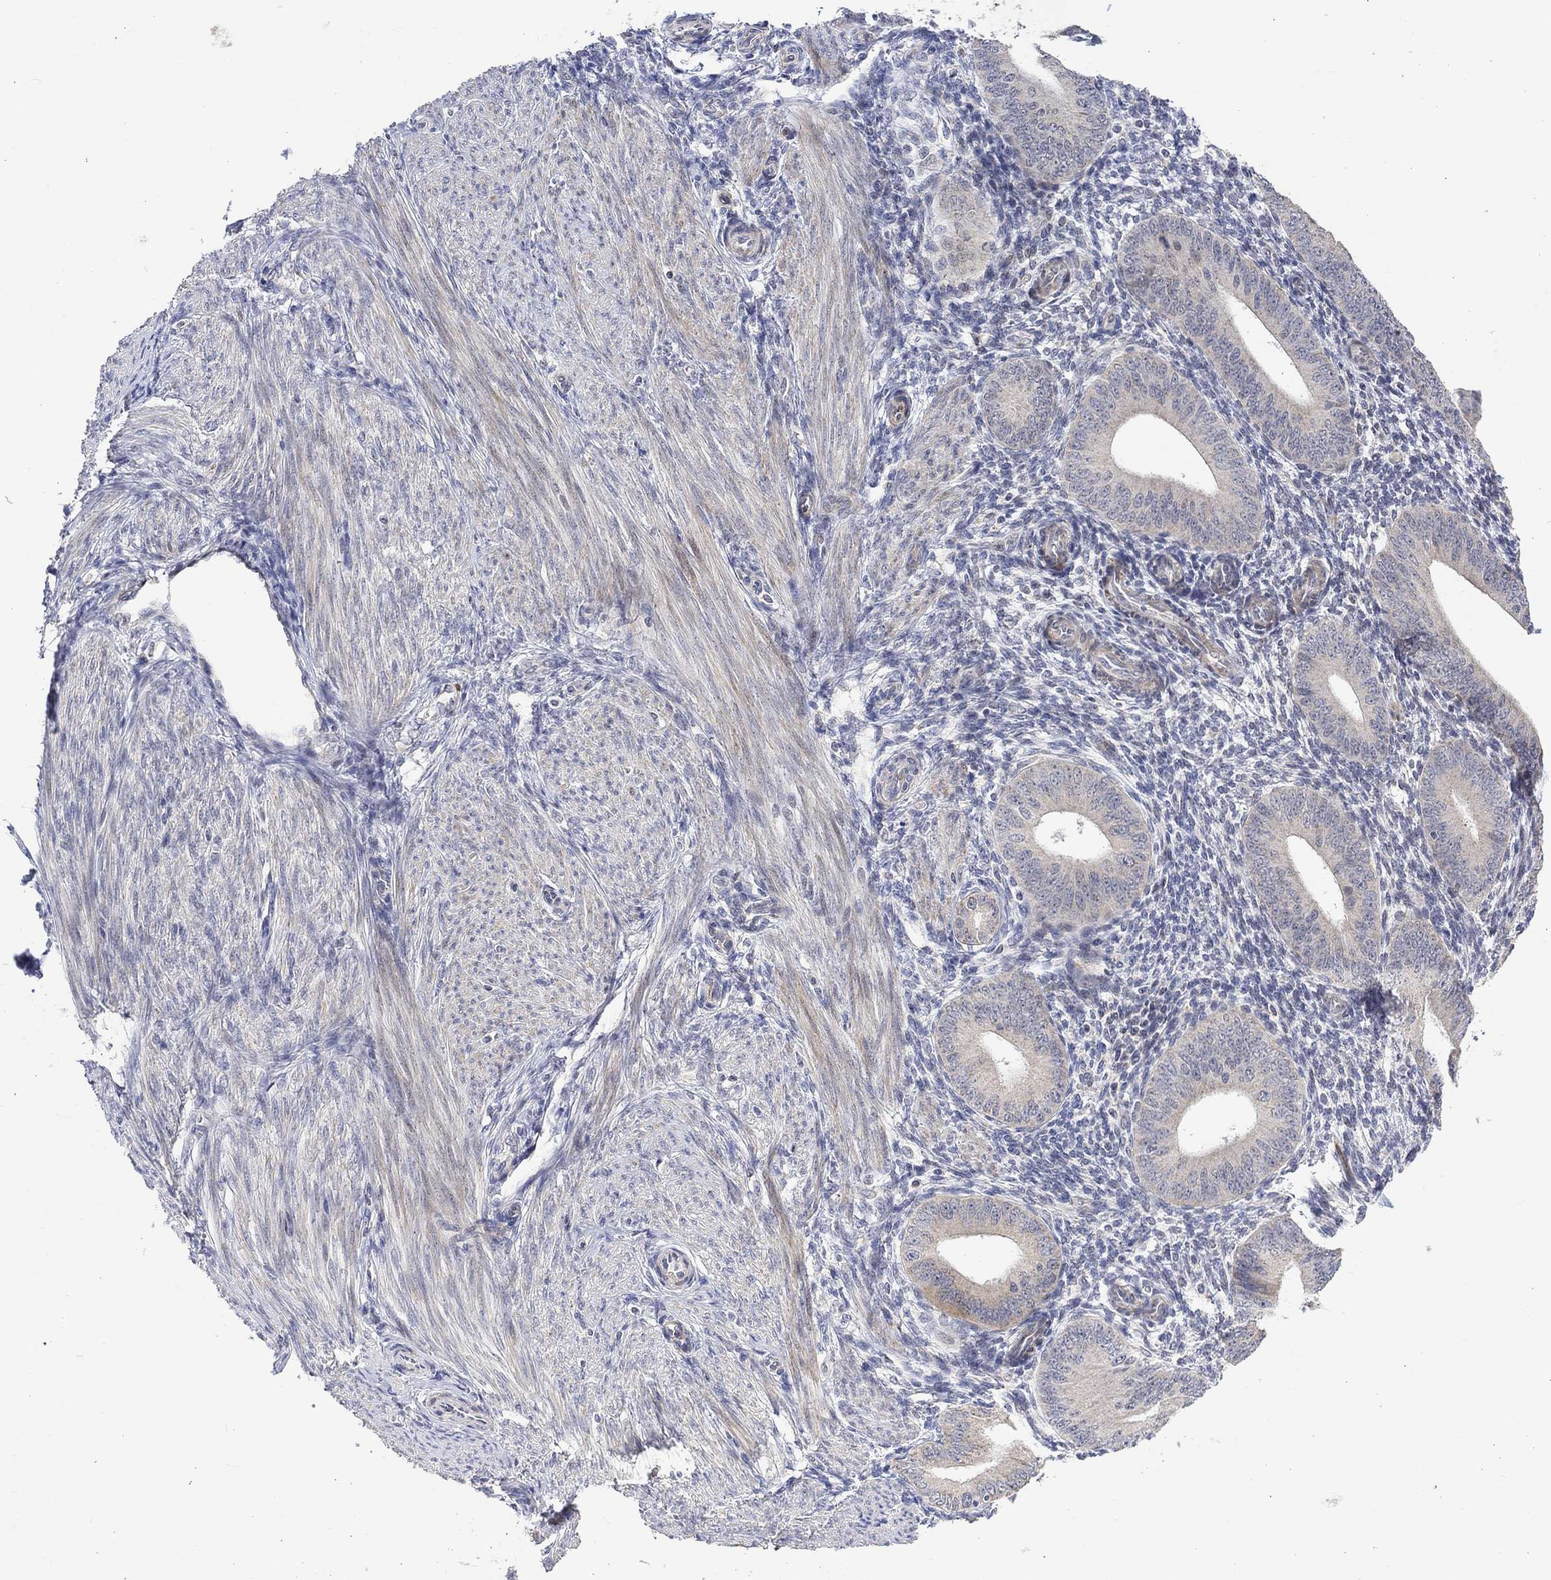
{"staining": {"intensity": "negative", "quantity": "none", "location": "none"}, "tissue": "endometrium", "cell_type": "Cells in endometrial stroma", "image_type": "normal", "snomed": [{"axis": "morphology", "description": "Normal tissue, NOS"}, {"axis": "topography", "description": "Endometrium"}], "caption": "A high-resolution image shows immunohistochemistry (IHC) staining of benign endometrium, which exhibits no significant staining in cells in endometrial stroma. (Stains: DAB (3,3'-diaminobenzidine) IHC with hematoxylin counter stain, Microscopy: brightfield microscopy at high magnification).", "gene": "SLC48A1", "patient": {"sex": "female", "age": 39}}